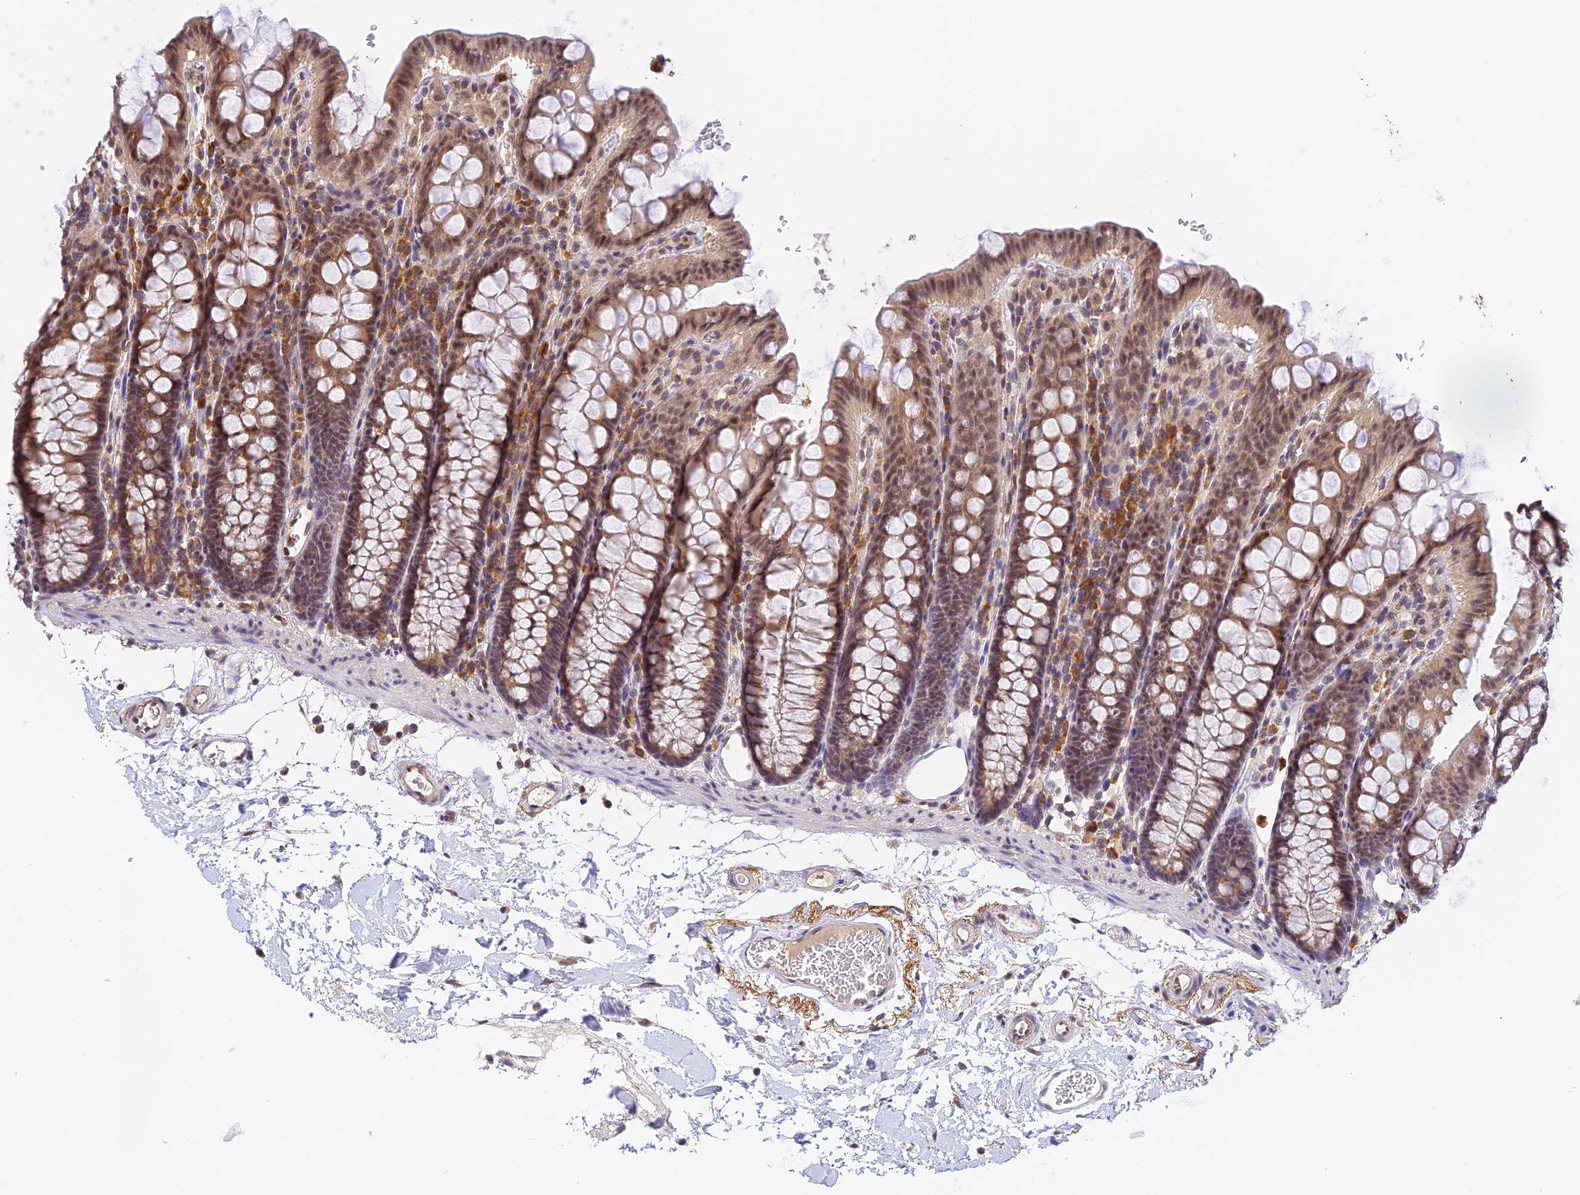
{"staining": {"intensity": "weak", "quantity": ">75%", "location": "cytoplasmic/membranous"}, "tissue": "colon", "cell_type": "Endothelial cells", "image_type": "normal", "snomed": [{"axis": "morphology", "description": "Normal tissue, NOS"}, {"axis": "topography", "description": "Colon"}], "caption": "About >75% of endothelial cells in benign colon display weak cytoplasmic/membranous protein expression as visualized by brown immunohistochemical staining.", "gene": "PEX16", "patient": {"sex": "male", "age": 75}}